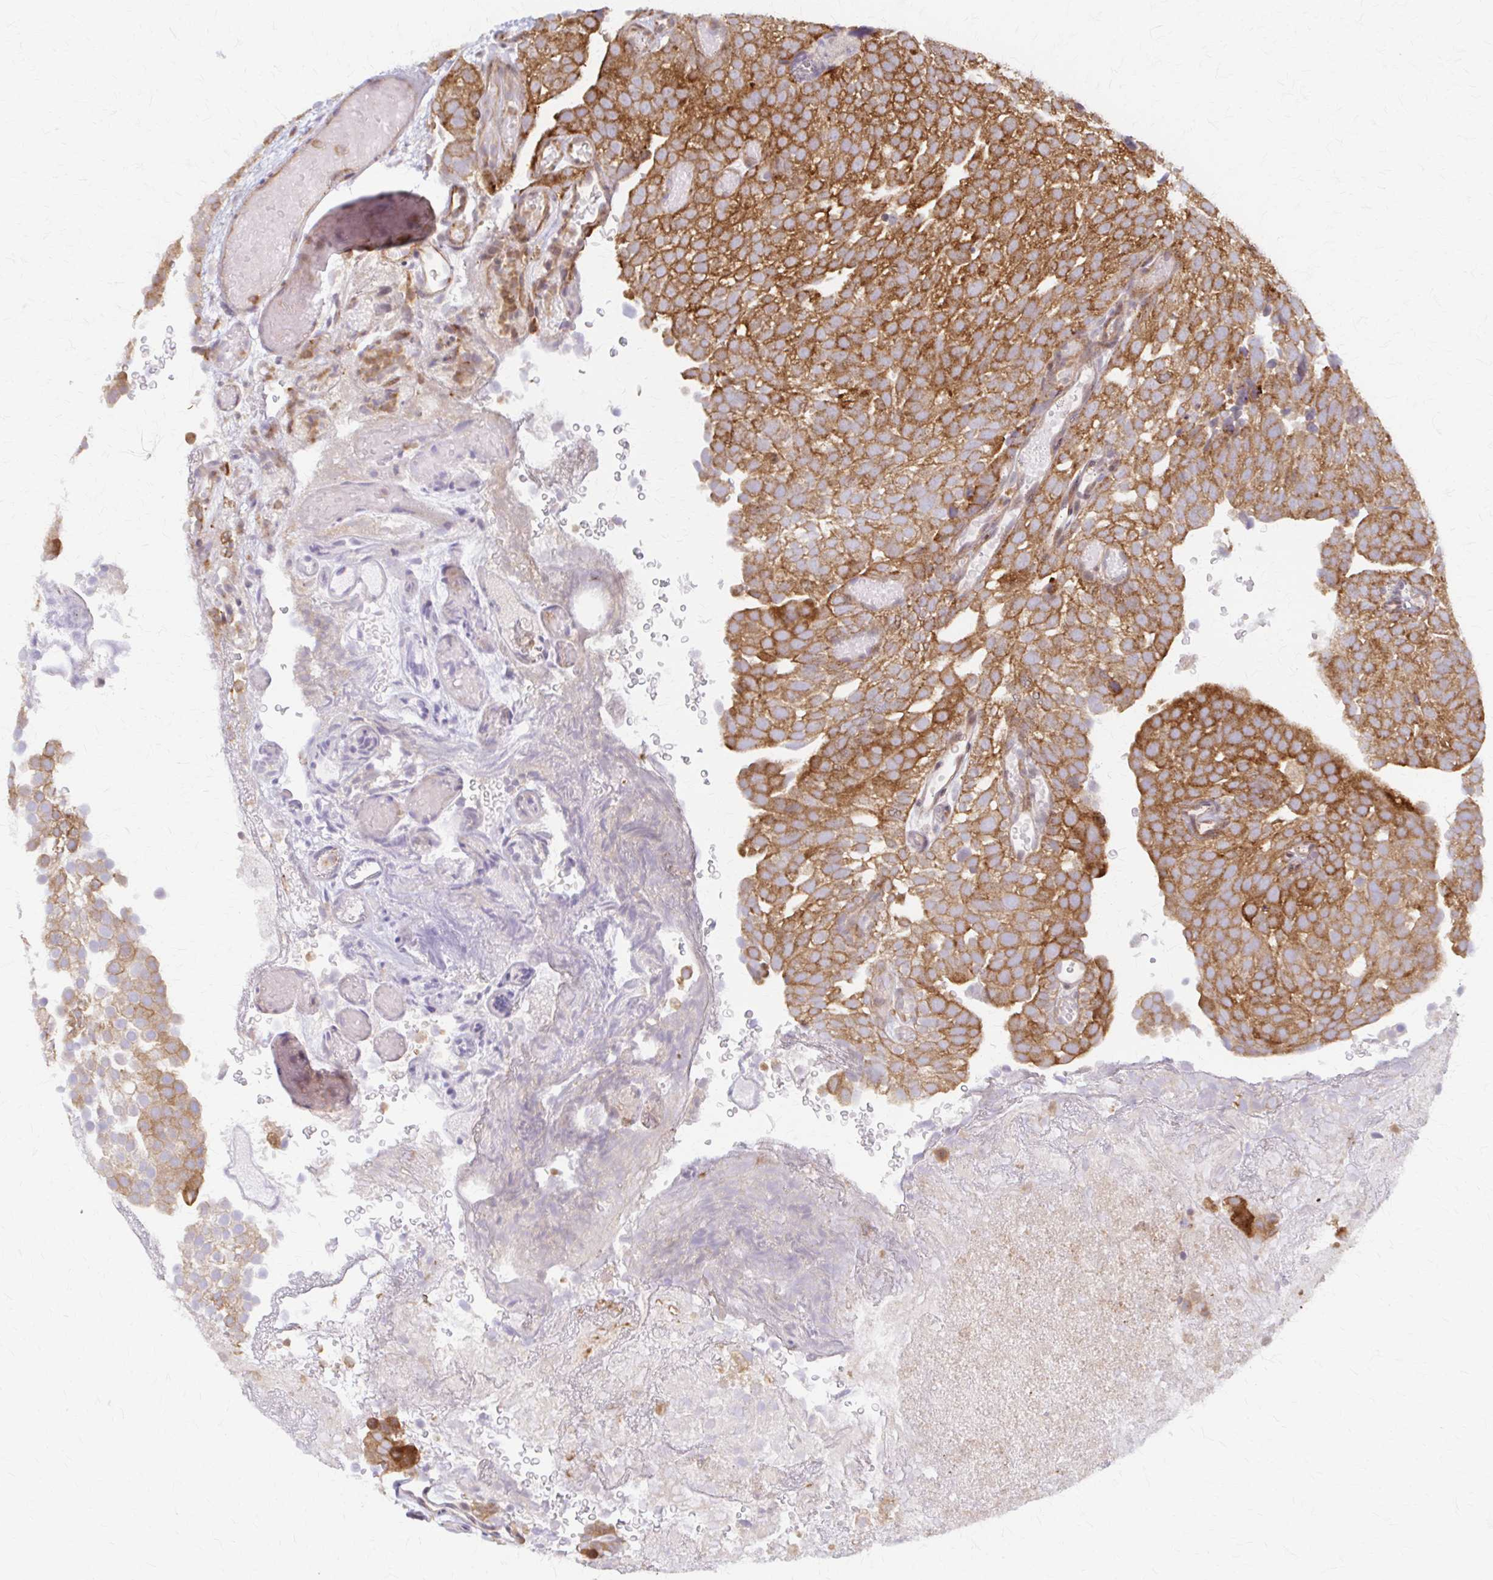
{"staining": {"intensity": "strong", "quantity": ">75%", "location": "cytoplasmic/membranous"}, "tissue": "urothelial cancer", "cell_type": "Tumor cells", "image_type": "cancer", "snomed": [{"axis": "morphology", "description": "Urothelial carcinoma, Low grade"}, {"axis": "topography", "description": "Urinary bladder"}], "caption": "Immunohistochemistry of human low-grade urothelial carcinoma demonstrates high levels of strong cytoplasmic/membranous positivity in about >75% of tumor cells. The protein of interest is shown in brown color, while the nuclei are stained blue.", "gene": "ARHGAP35", "patient": {"sex": "male", "age": 78}}